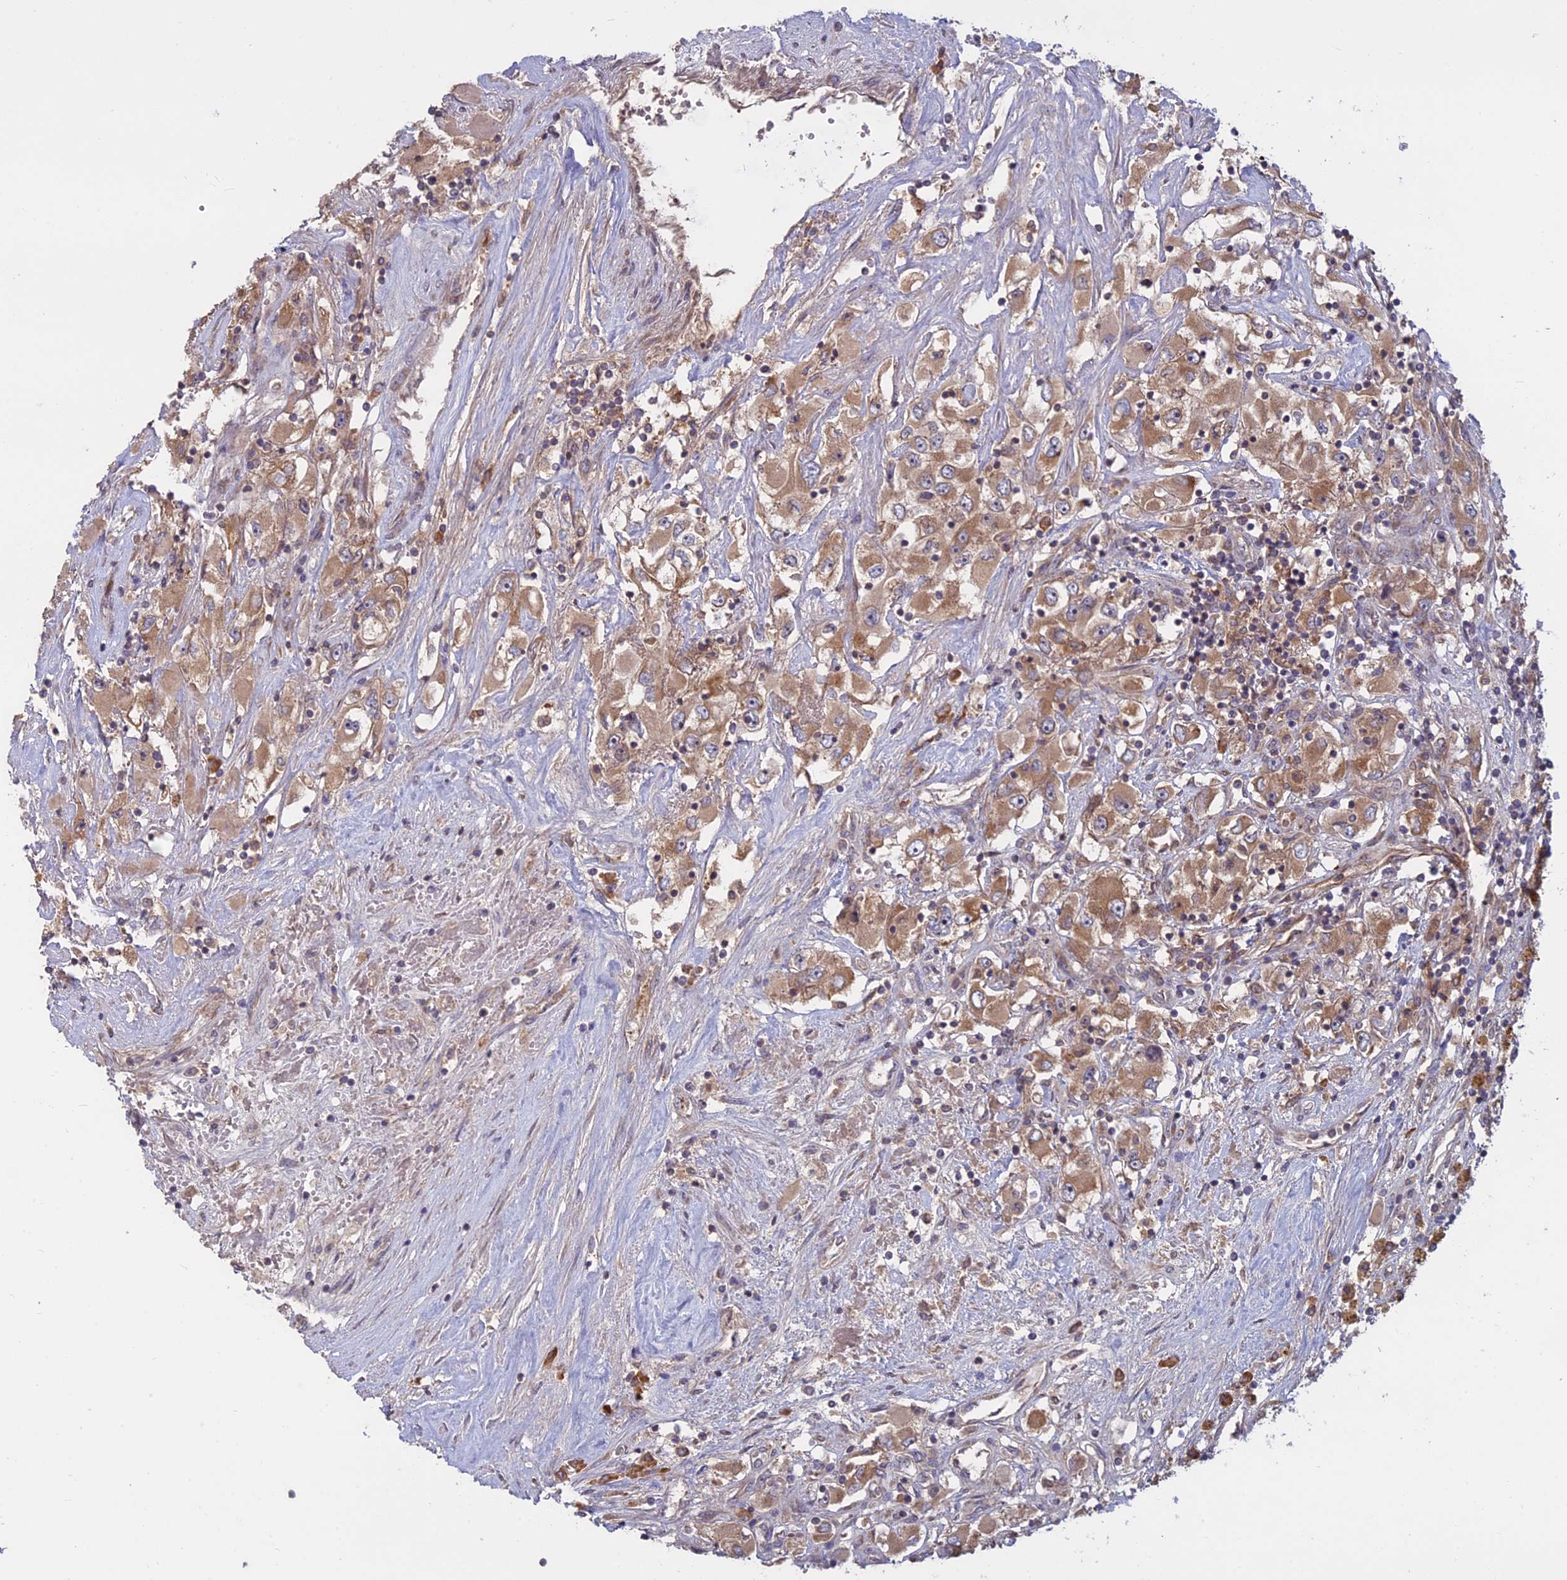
{"staining": {"intensity": "moderate", "quantity": ">75%", "location": "cytoplasmic/membranous"}, "tissue": "renal cancer", "cell_type": "Tumor cells", "image_type": "cancer", "snomed": [{"axis": "morphology", "description": "Adenocarcinoma, NOS"}, {"axis": "topography", "description": "Kidney"}], "caption": "DAB (3,3'-diaminobenzidine) immunohistochemical staining of human renal cancer displays moderate cytoplasmic/membranous protein expression in approximately >75% of tumor cells.", "gene": "TMEM208", "patient": {"sex": "female", "age": 52}}